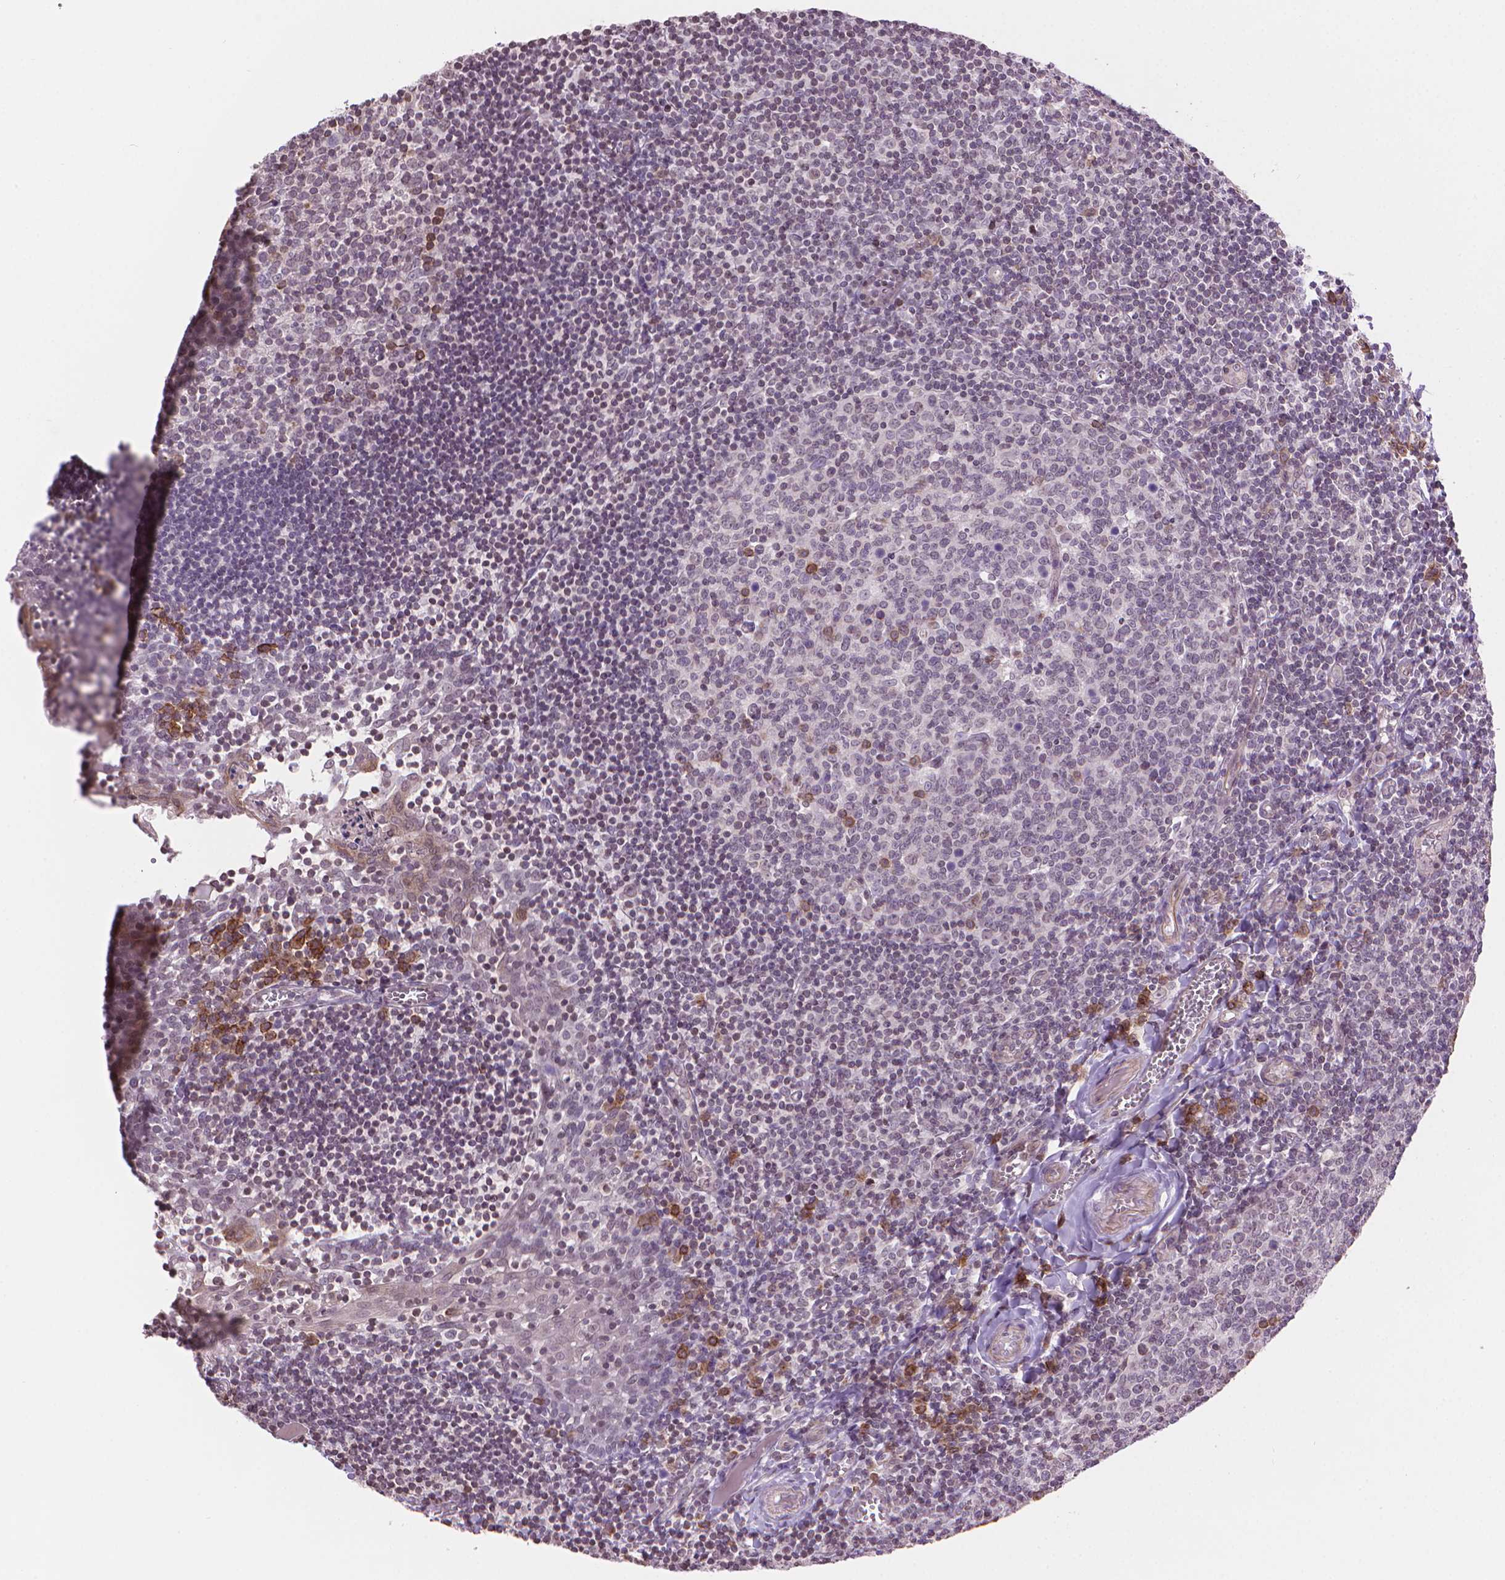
{"staining": {"intensity": "moderate", "quantity": "<25%", "location": "cytoplasmic/membranous"}, "tissue": "lymph node", "cell_type": "Germinal center cells", "image_type": "normal", "snomed": [{"axis": "morphology", "description": "Normal tissue, NOS"}, {"axis": "topography", "description": "Lymph node"}], "caption": "Immunohistochemical staining of unremarkable lymph node shows moderate cytoplasmic/membranous protein expression in approximately <25% of germinal center cells.", "gene": "TMEM184A", "patient": {"sex": "female", "age": 21}}